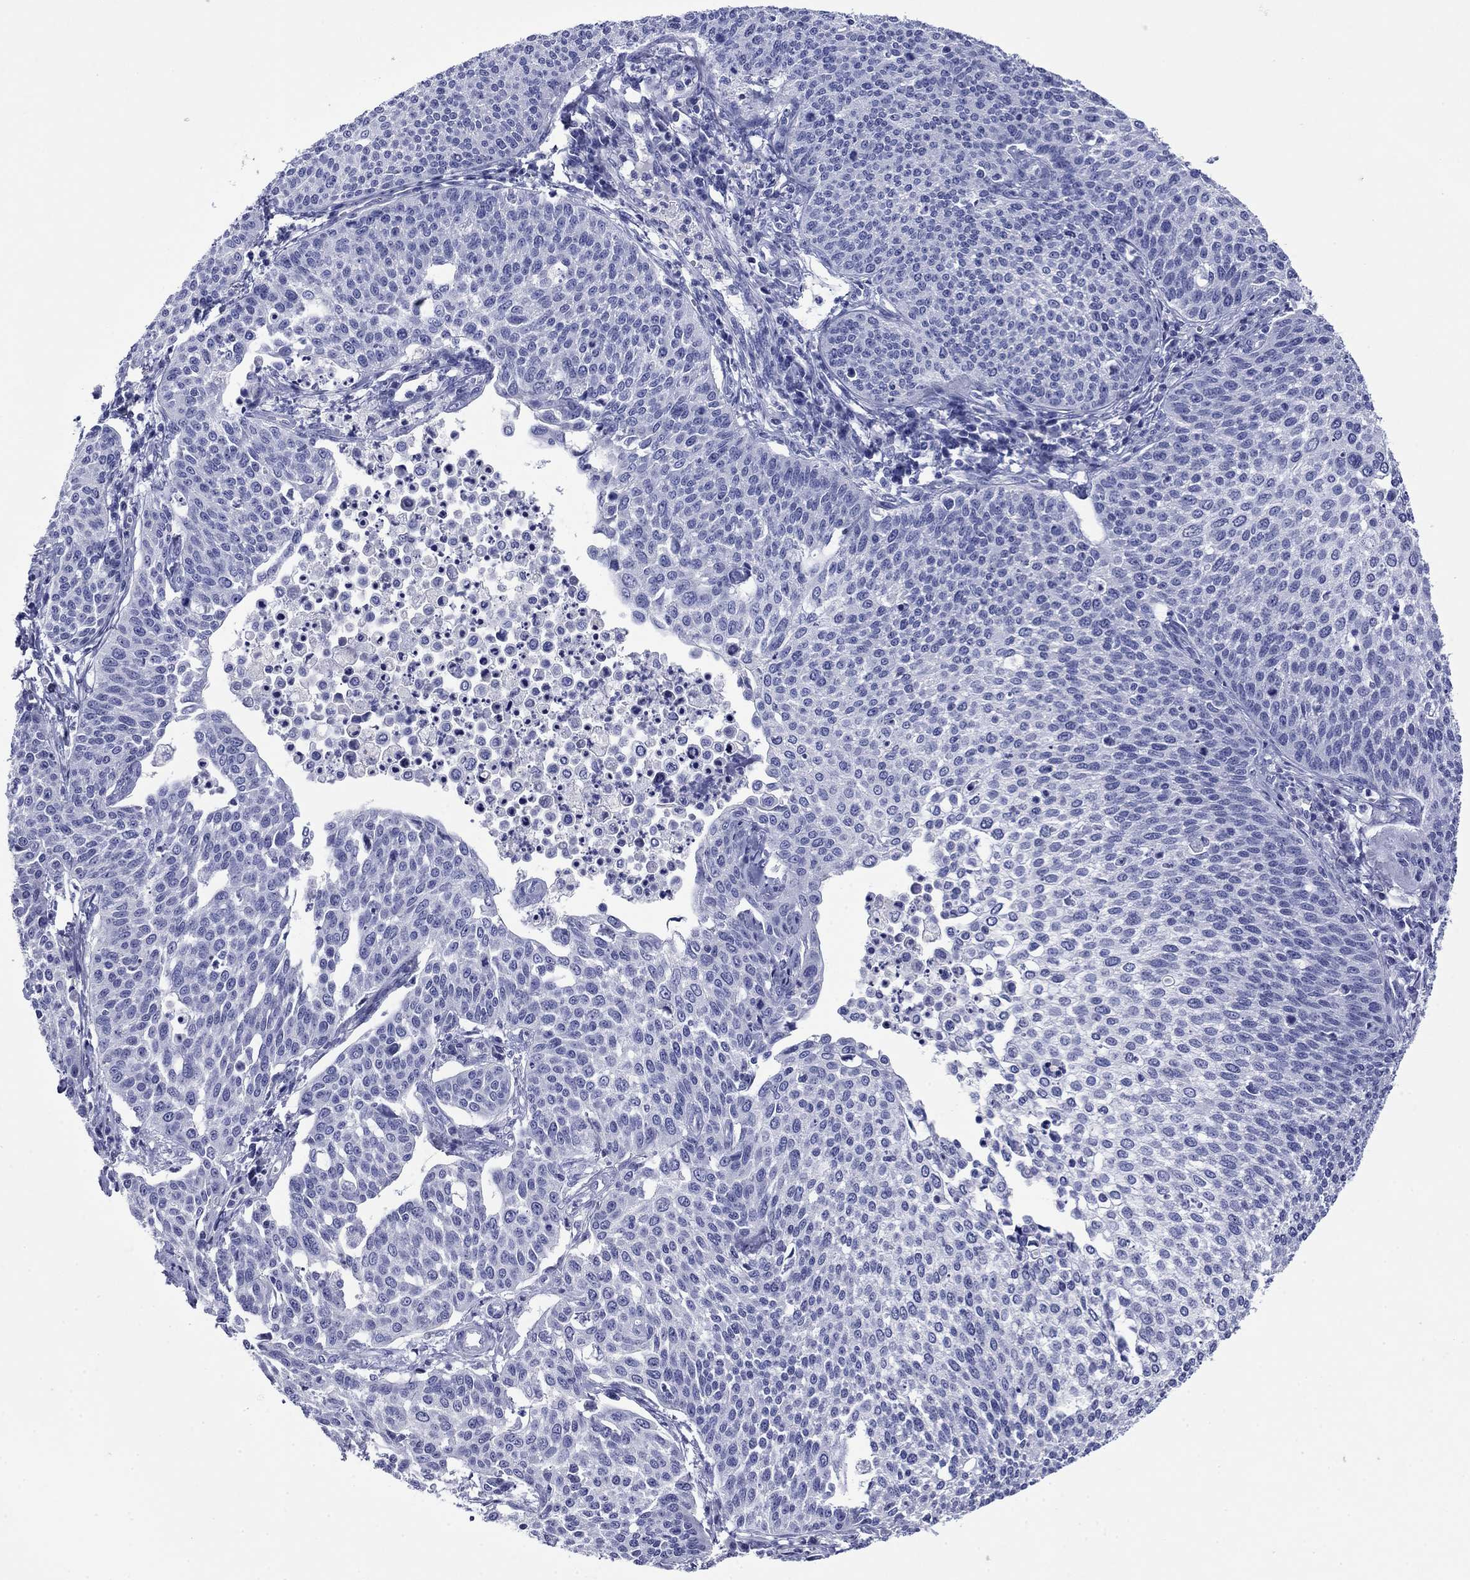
{"staining": {"intensity": "negative", "quantity": "none", "location": "none"}, "tissue": "cervical cancer", "cell_type": "Tumor cells", "image_type": "cancer", "snomed": [{"axis": "morphology", "description": "Squamous cell carcinoma, NOS"}, {"axis": "topography", "description": "Cervix"}], "caption": "Cervical squamous cell carcinoma was stained to show a protein in brown. There is no significant staining in tumor cells.", "gene": "GIP", "patient": {"sex": "female", "age": 34}}